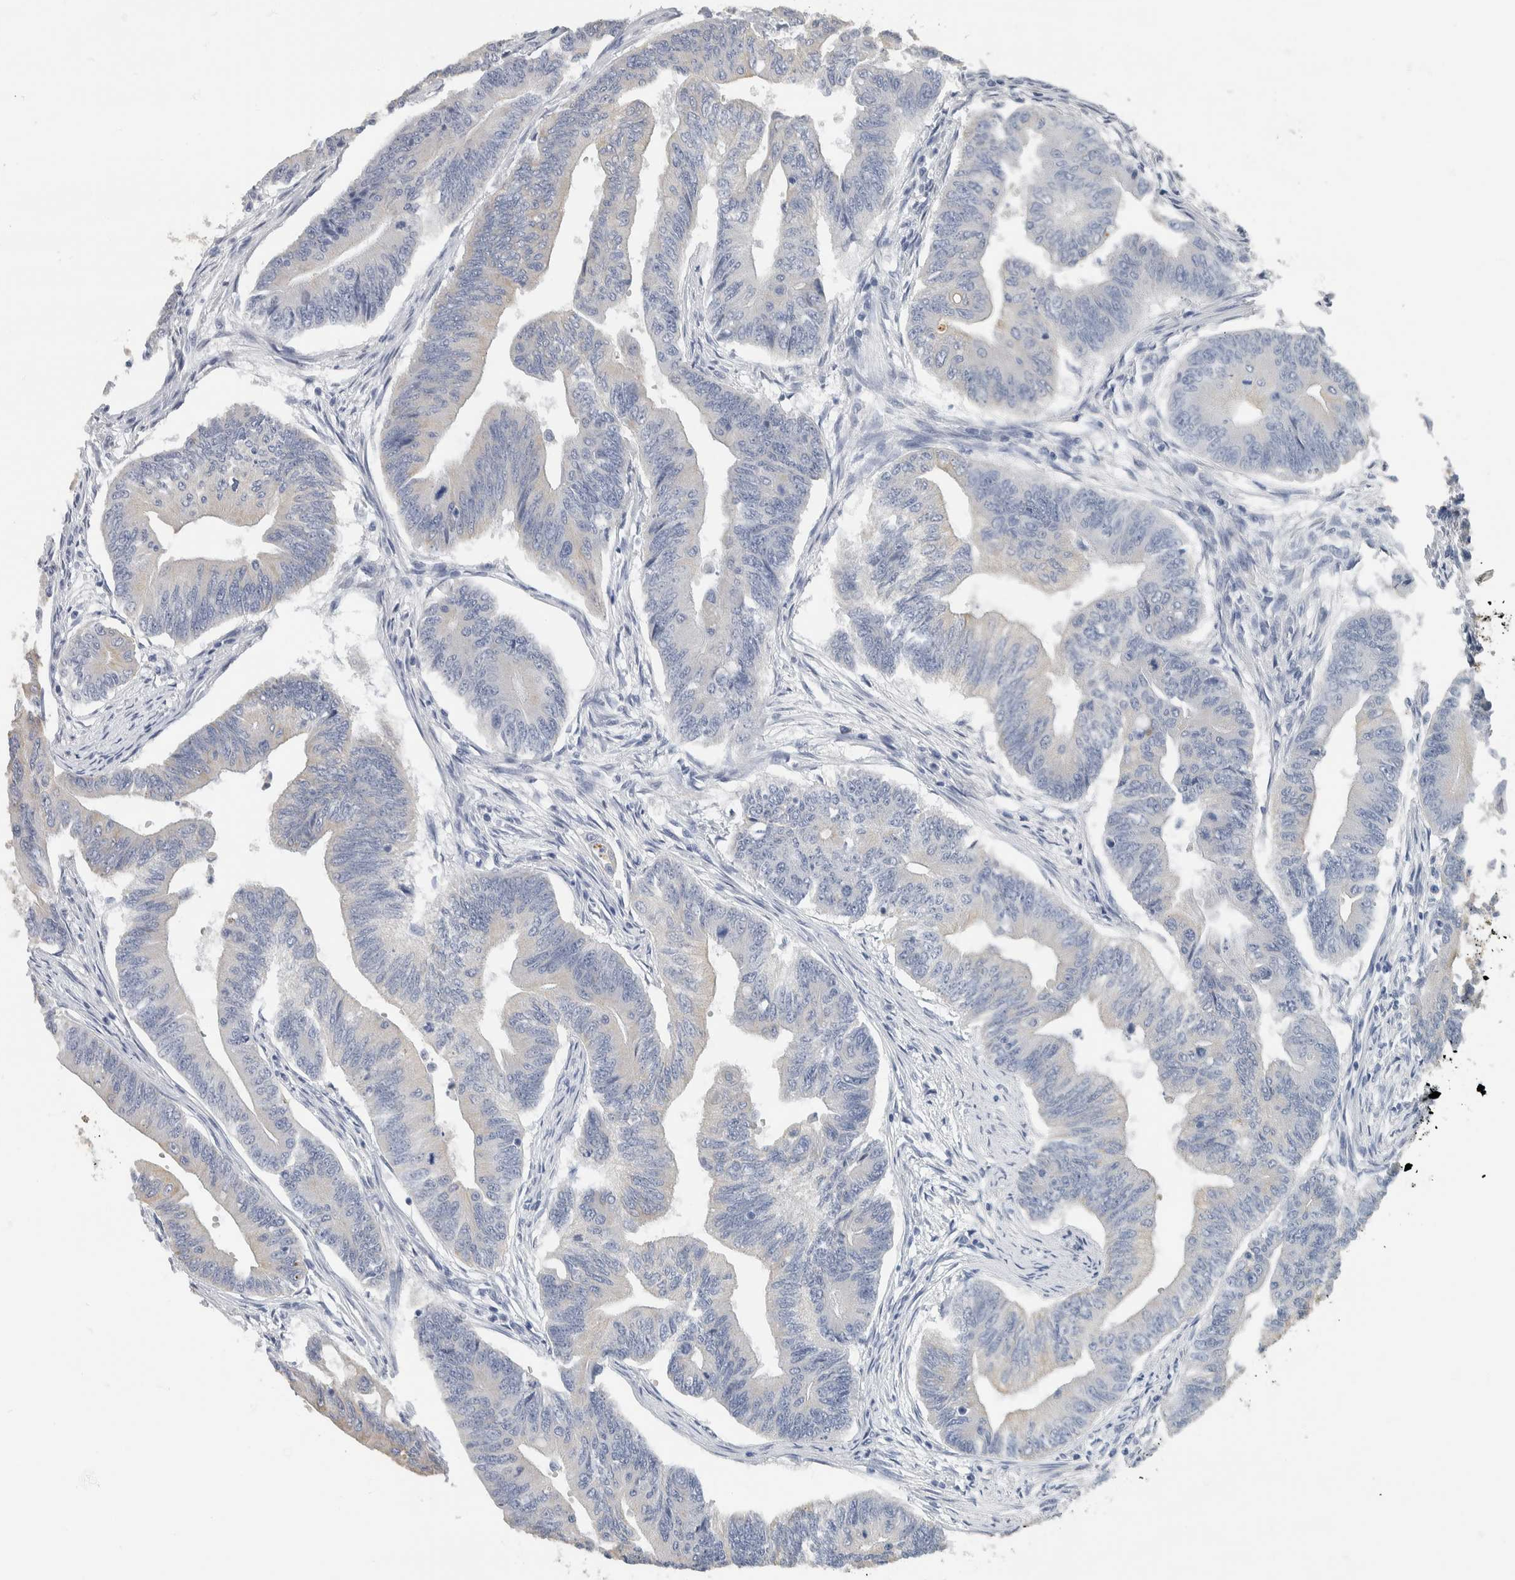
{"staining": {"intensity": "negative", "quantity": "none", "location": "none"}, "tissue": "colorectal cancer", "cell_type": "Tumor cells", "image_type": "cancer", "snomed": [{"axis": "morphology", "description": "Adenoma, NOS"}, {"axis": "morphology", "description": "Adenocarcinoma, NOS"}, {"axis": "topography", "description": "Colon"}], "caption": "Tumor cells show no significant protein staining in colorectal cancer (adenocarcinoma).", "gene": "NEFM", "patient": {"sex": "male", "age": 79}}